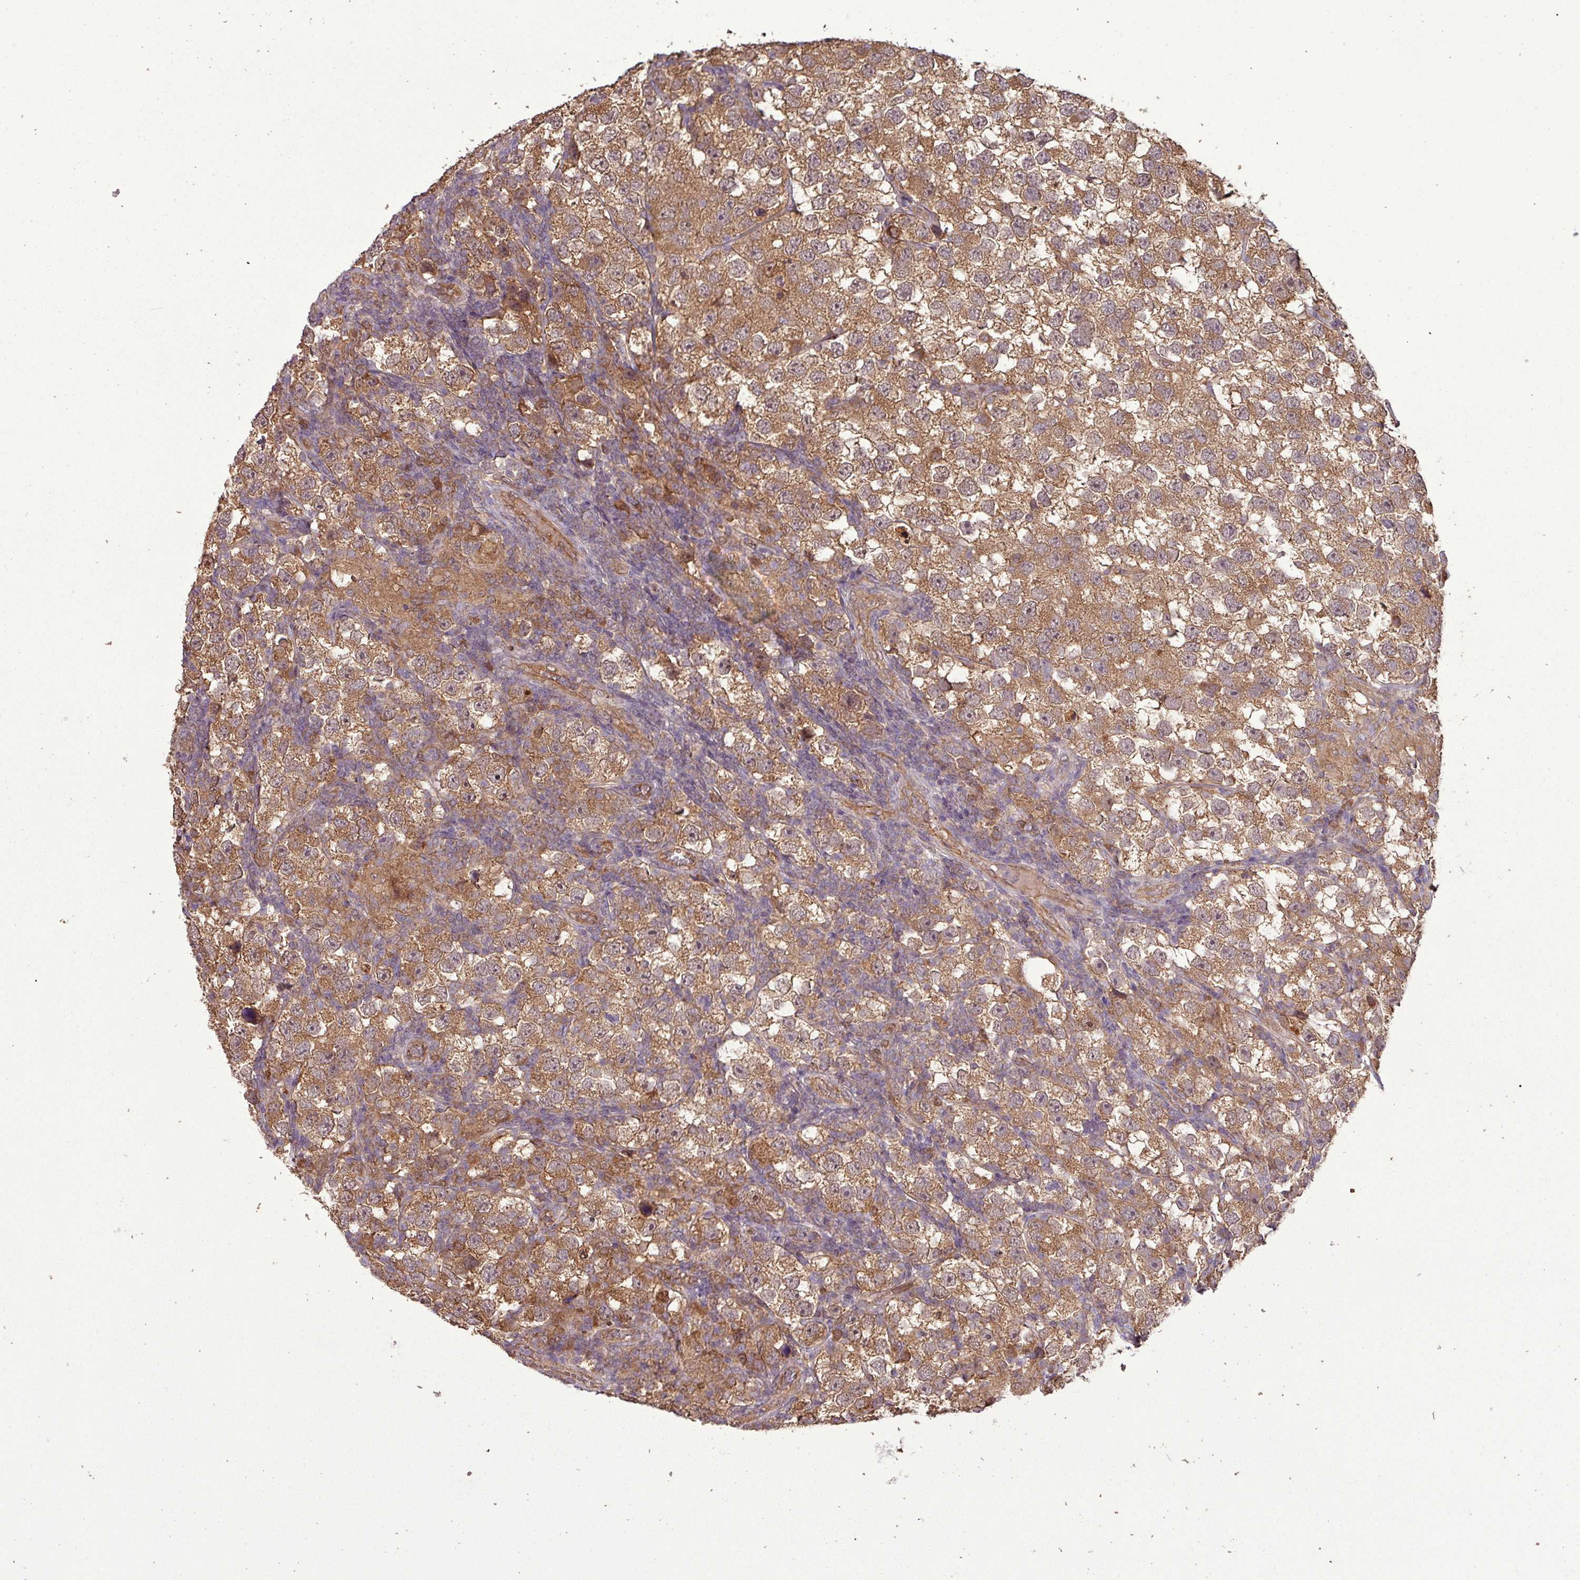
{"staining": {"intensity": "moderate", "quantity": ">75%", "location": "cytoplasmic/membranous"}, "tissue": "testis cancer", "cell_type": "Tumor cells", "image_type": "cancer", "snomed": [{"axis": "morphology", "description": "Seminoma, NOS"}, {"axis": "topography", "description": "Testis"}], "caption": "This histopathology image demonstrates immunohistochemistry staining of human testis cancer, with medium moderate cytoplasmic/membranous positivity in approximately >75% of tumor cells.", "gene": "NT5C3A", "patient": {"sex": "male", "age": 26}}